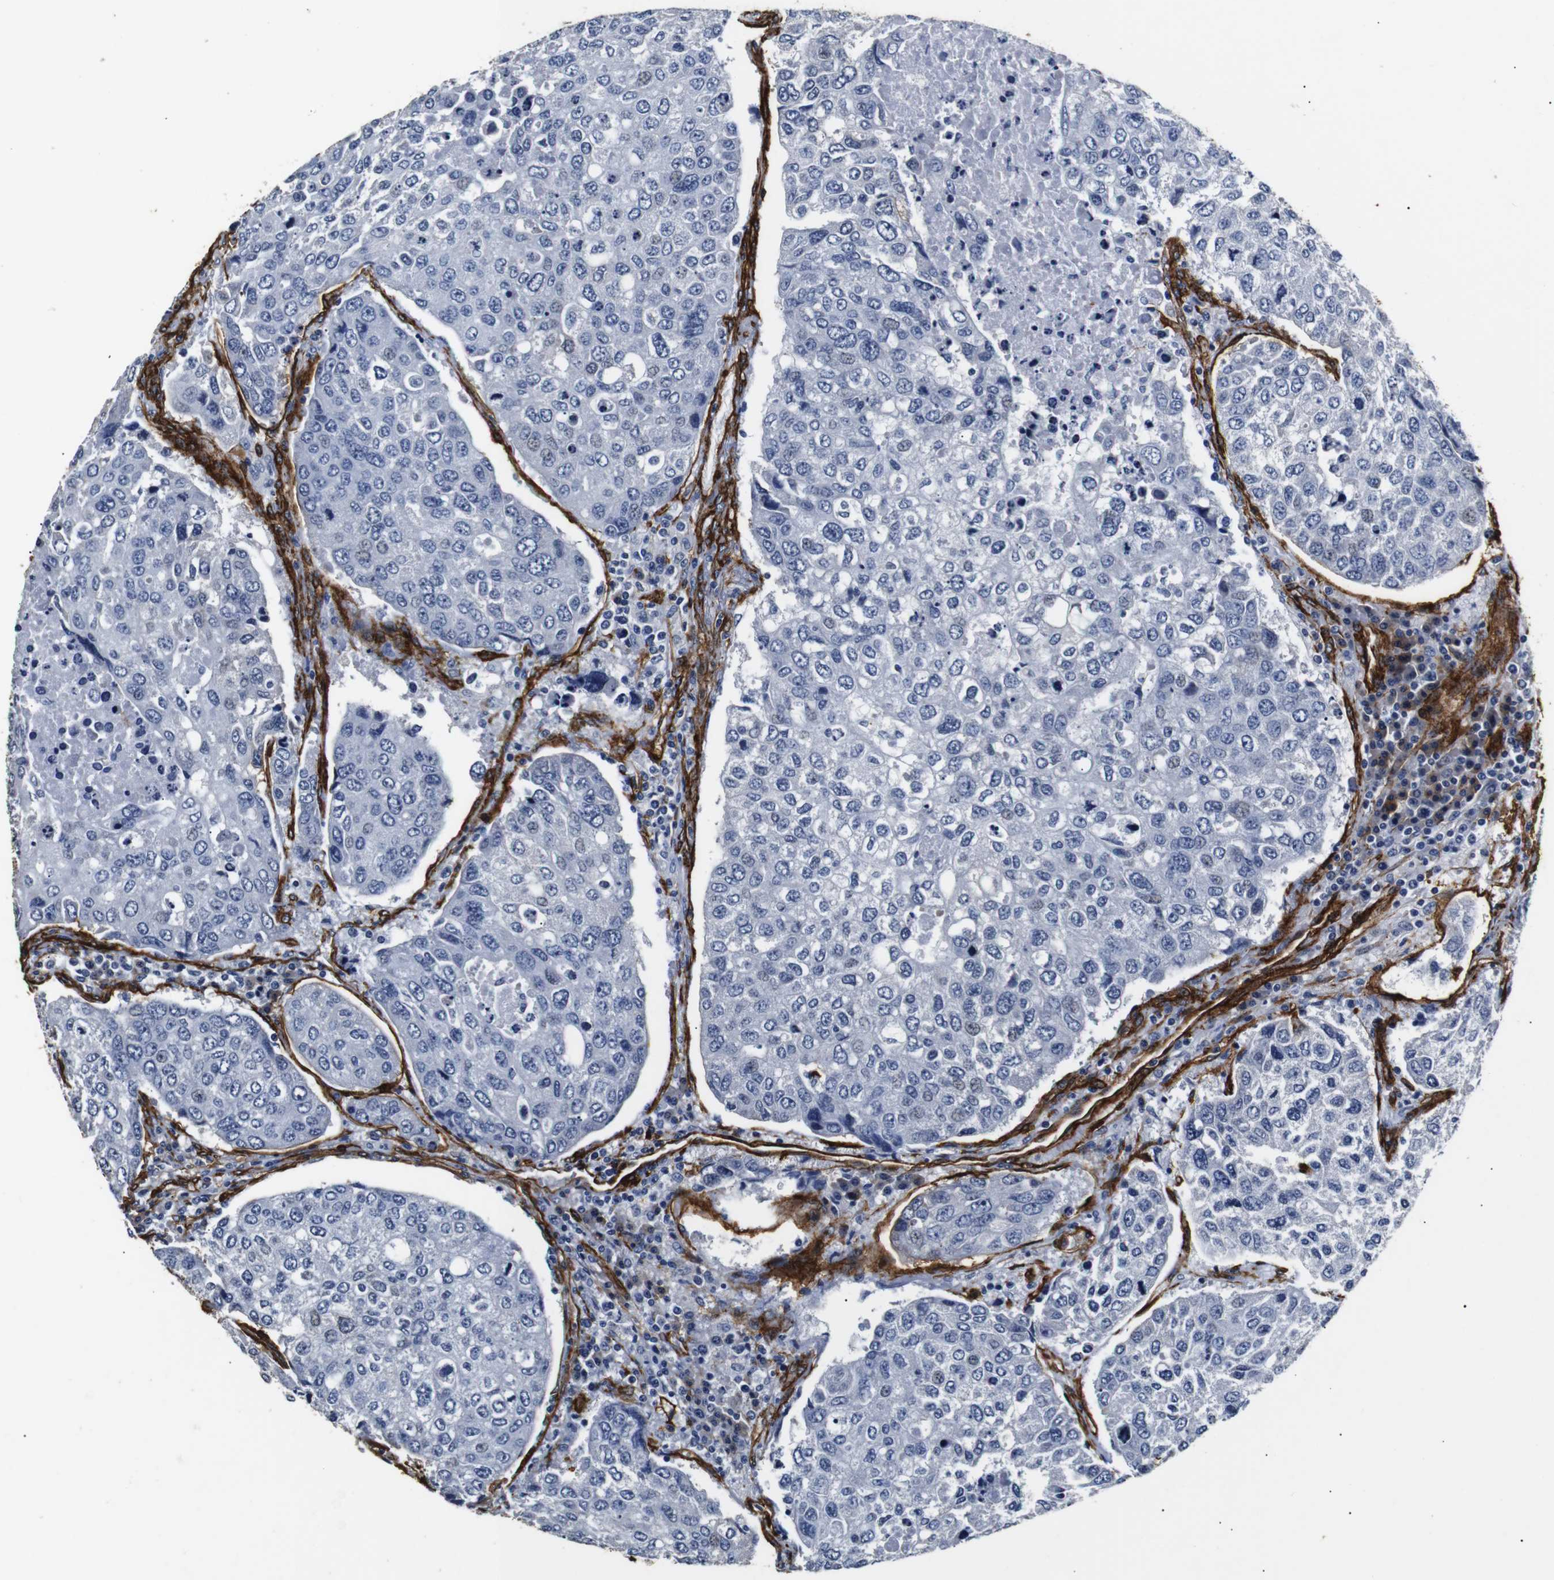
{"staining": {"intensity": "negative", "quantity": "none", "location": "none"}, "tissue": "urothelial cancer", "cell_type": "Tumor cells", "image_type": "cancer", "snomed": [{"axis": "morphology", "description": "Urothelial carcinoma, High grade"}, {"axis": "topography", "description": "Lymph node"}, {"axis": "topography", "description": "Urinary bladder"}], "caption": "High-grade urothelial carcinoma was stained to show a protein in brown. There is no significant positivity in tumor cells.", "gene": "CAV2", "patient": {"sex": "male", "age": 51}}